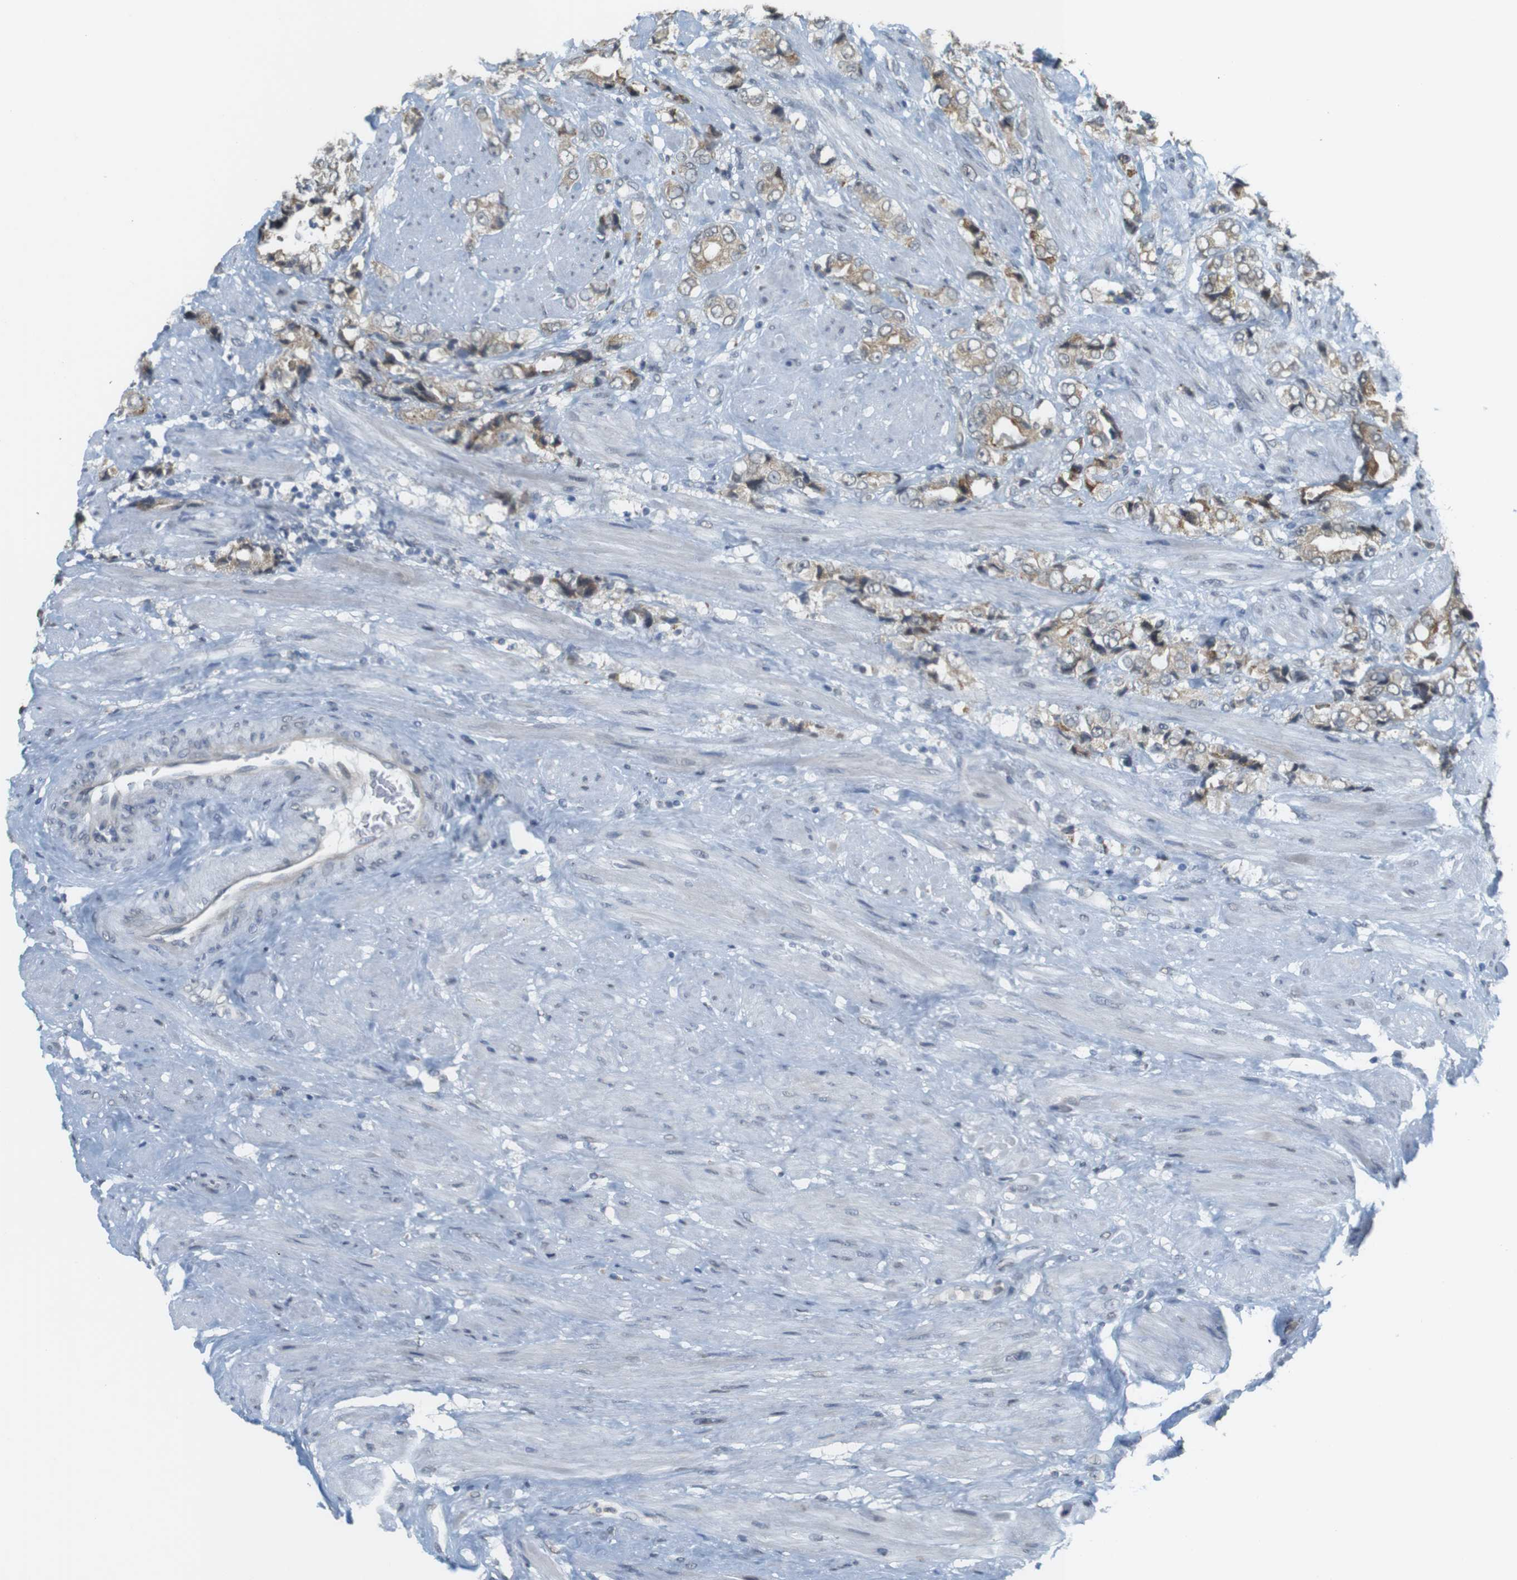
{"staining": {"intensity": "weak", "quantity": "25%-75%", "location": "cytoplasmic/membranous"}, "tissue": "prostate cancer", "cell_type": "Tumor cells", "image_type": "cancer", "snomed": [{"axis": "morphology", "description": "Adenocarcinoma, High grade"}, {"axis": "topography", "description": "Prostate"}], "caption": "This histopathology image displays IHC staining of prostate adenocarcinoma (high-grade), with low weak cytoplasmic/membranous staining in approximately 25%-75% of tumor cells.", "gene": "FZD10", "patient": {"sex": "male", "age": 61}}